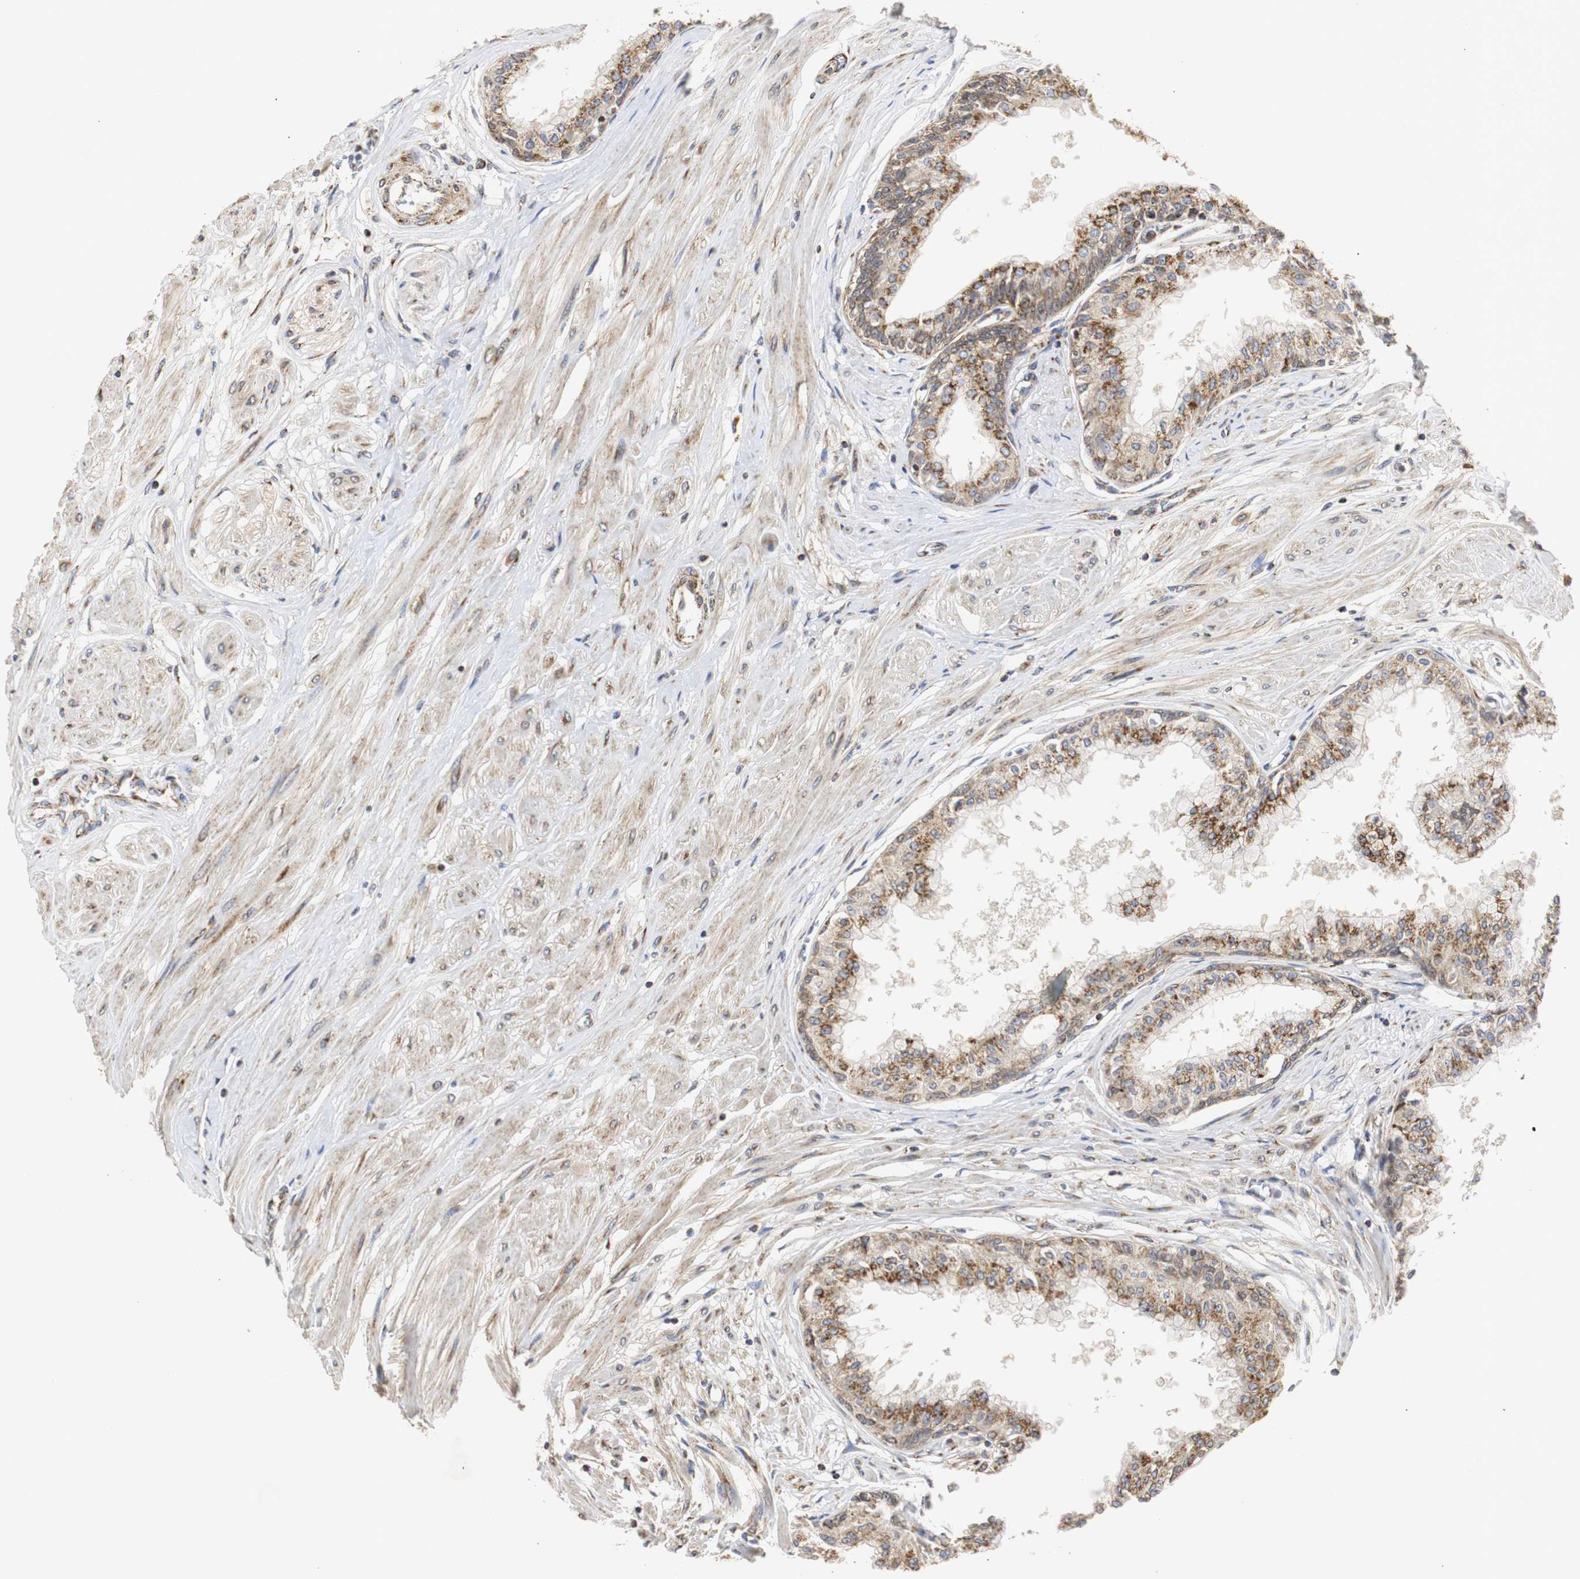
{"staining": {"intensity": "moderate", "quantity": ">75%", "location": "cytoplasmic/membranous"}, "tissue": "prostate", "cell_type": "Glandular cells", "image_type": "normal", "snomed": [{"axis": "morphology", "description": "Normal tissue, NOS"}, {"axis": "topography", "description": "Prostate"}, {"axis": "topography", "description": "Seminal veicle"}], "caption": "This is a micrograph of immunohistochemistry staining of normal prostate, which shows moderate expression in the cytoplasmic/membranous of glandular cells.", "gene": "HSD17B10", "patient": {"sex": "male", "age": 60}}